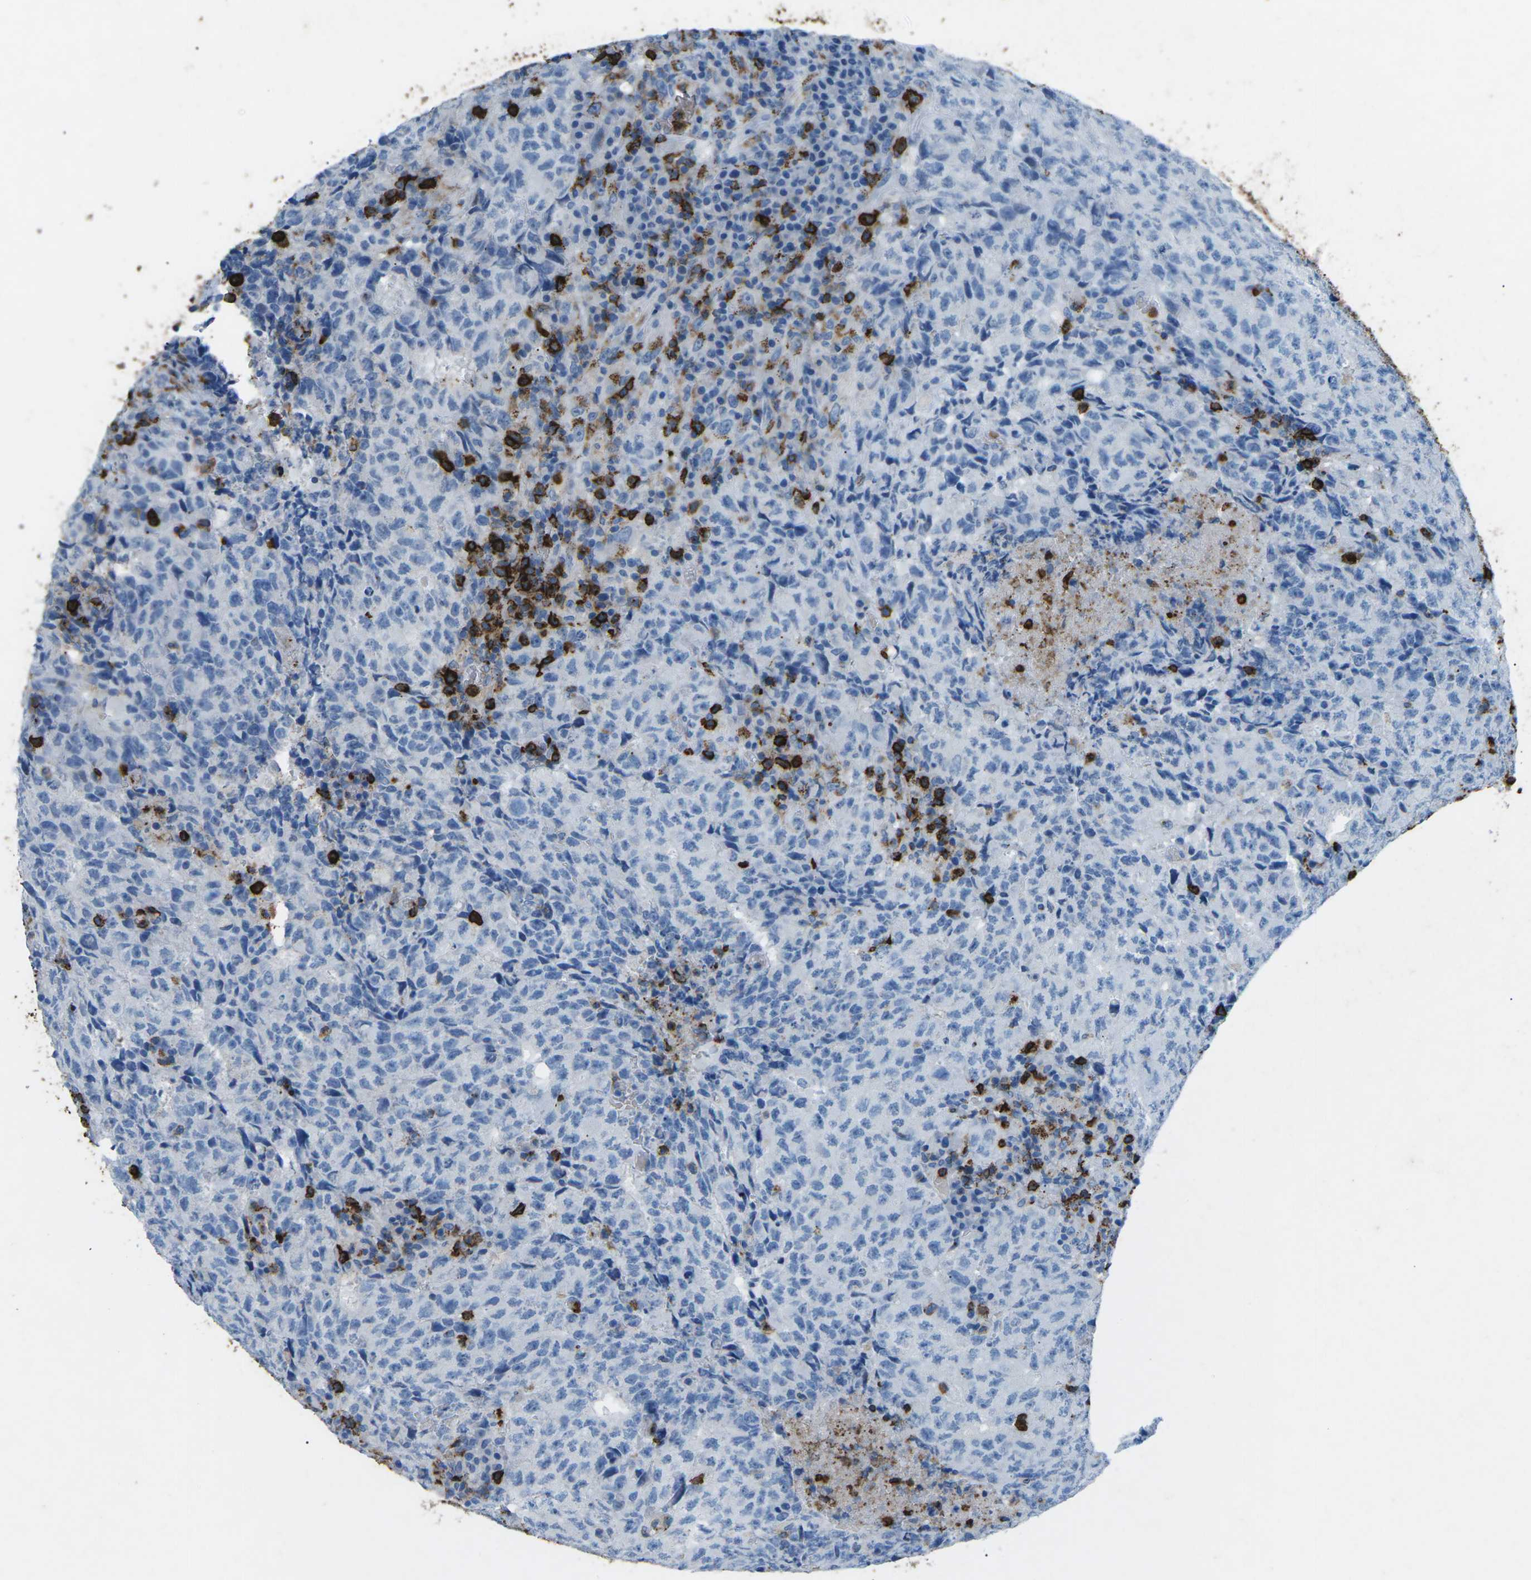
{"staining": {"intensity": "negative", "quantity": "none", "location": "none"}, "tissue": "testis cancer", "cell_type": "Tumor cells", "image_type": "cancer", "snomed": [{"axis": "morphology", "description": "Necrosis, NOS"}, {"axis": "morphology", "description": "Carcinoma, Embryonal, NOS"}, {"axis": "topography", "description": "Testis"}], "caption": "An immunohistochemistry (IHC) image of embryonal carcinoma (testis) is shown. There is no staining in tumor cells of embryonal carcinoma (testis). (DAB (3,3'-diaminobenzidine) immunohistochemistry with hematoxylin counter stain).", "gene": "CTAGE1", "patient": {"sex": "male", "age": 19}}